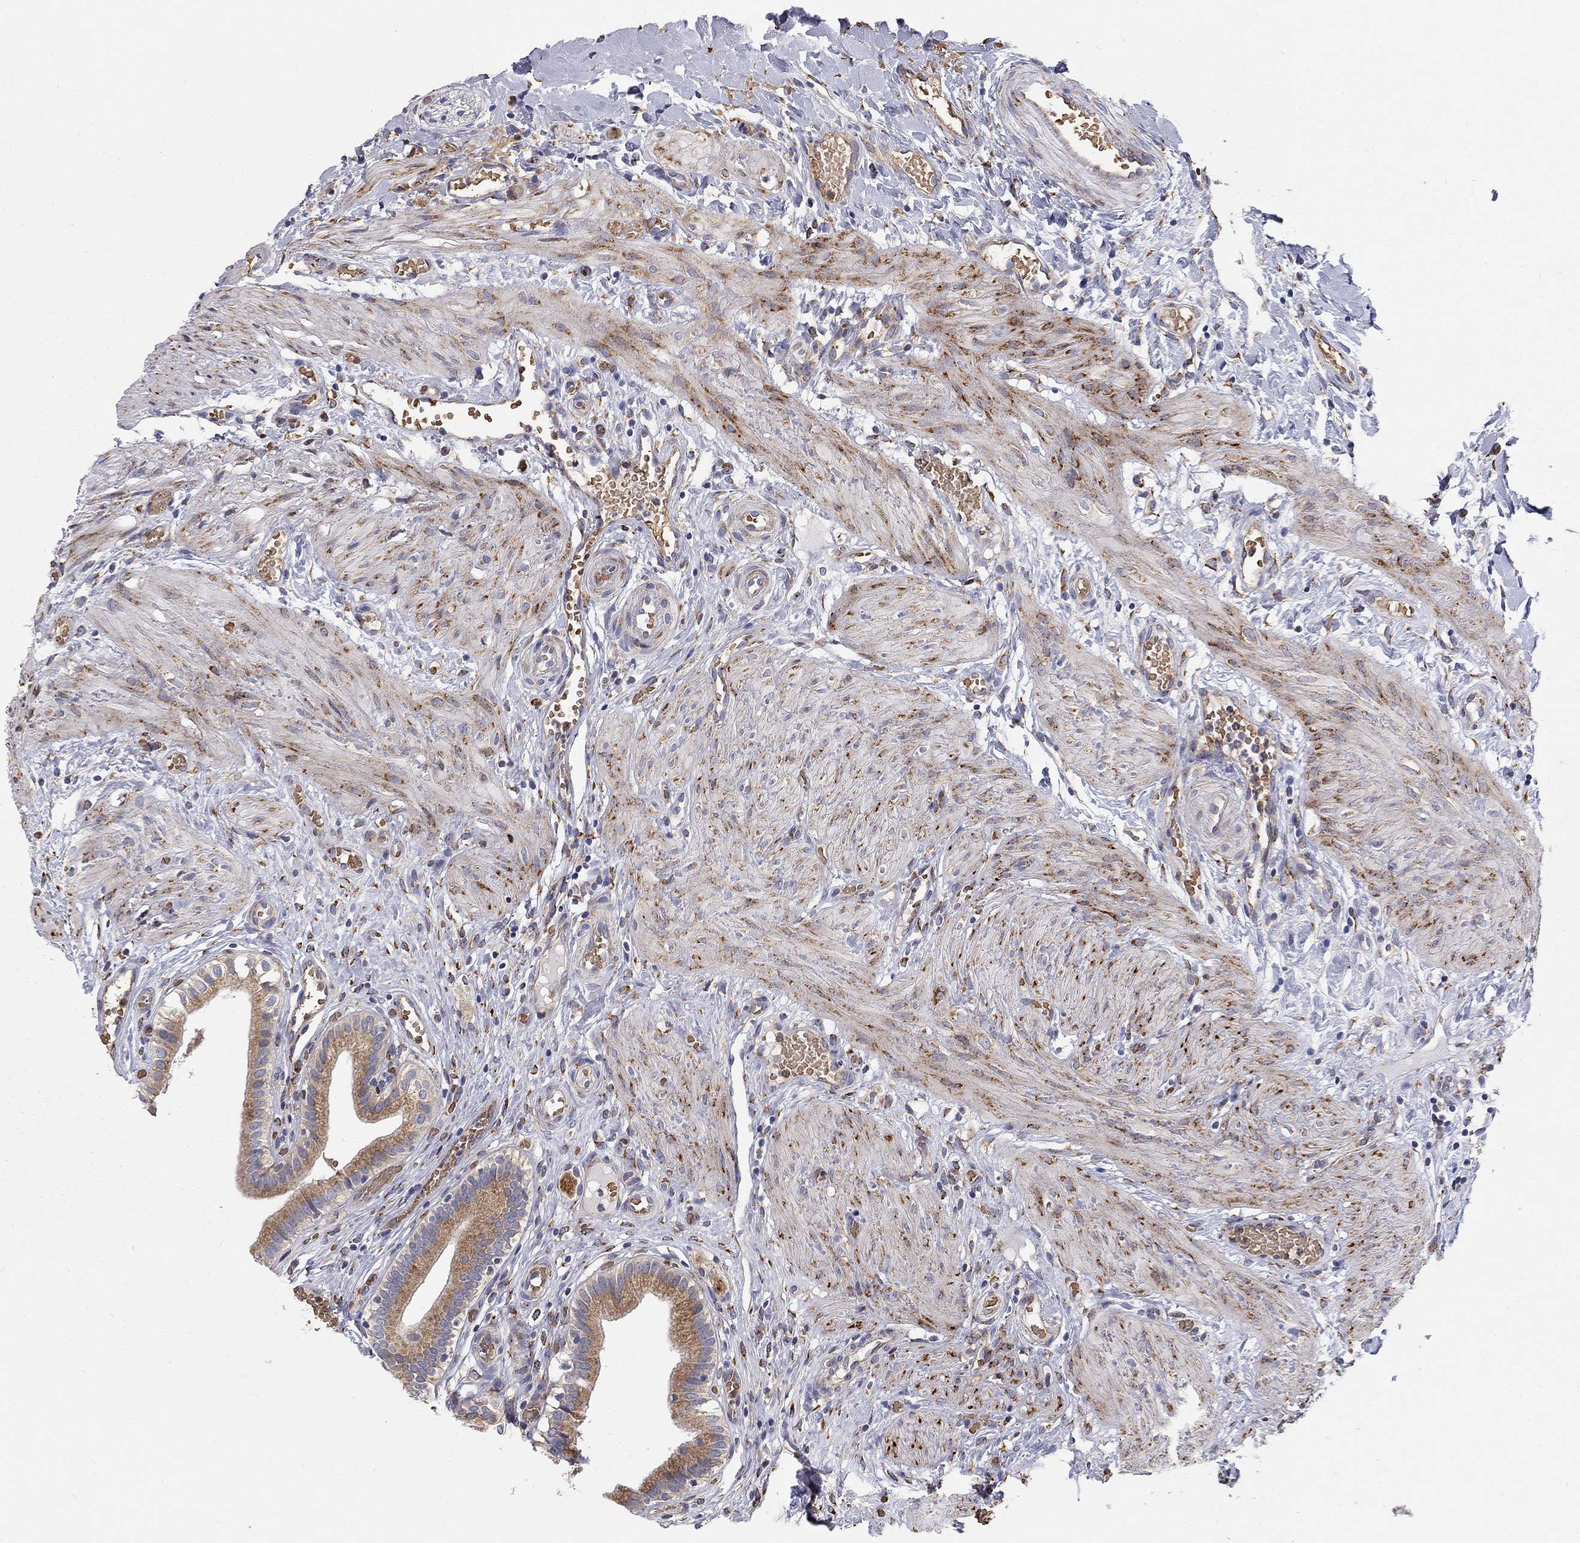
{"staining": {"intensity": "strong", "quantity": "25%-75%", "location": "cytoplasmic/membranous"}, "tissue": "gallbladder", "cell_type": "Glandular cells", "image_type": "normal", "snomed": [{"axis": "morphology", "description": "Normal tissue, NOS"}, {"axis": "topography", "description": "Gallbladder"}], "caption": "Immunohistochemistry histopathology image of benign human gallbladder stained for a protein (brown), which reveals high levels of strong cytoplasmic/membranous positivity in about 25%-75% of glandular cells.", "gene": "CASTOR1", "patient": {"sex": "female", "age": 24}}